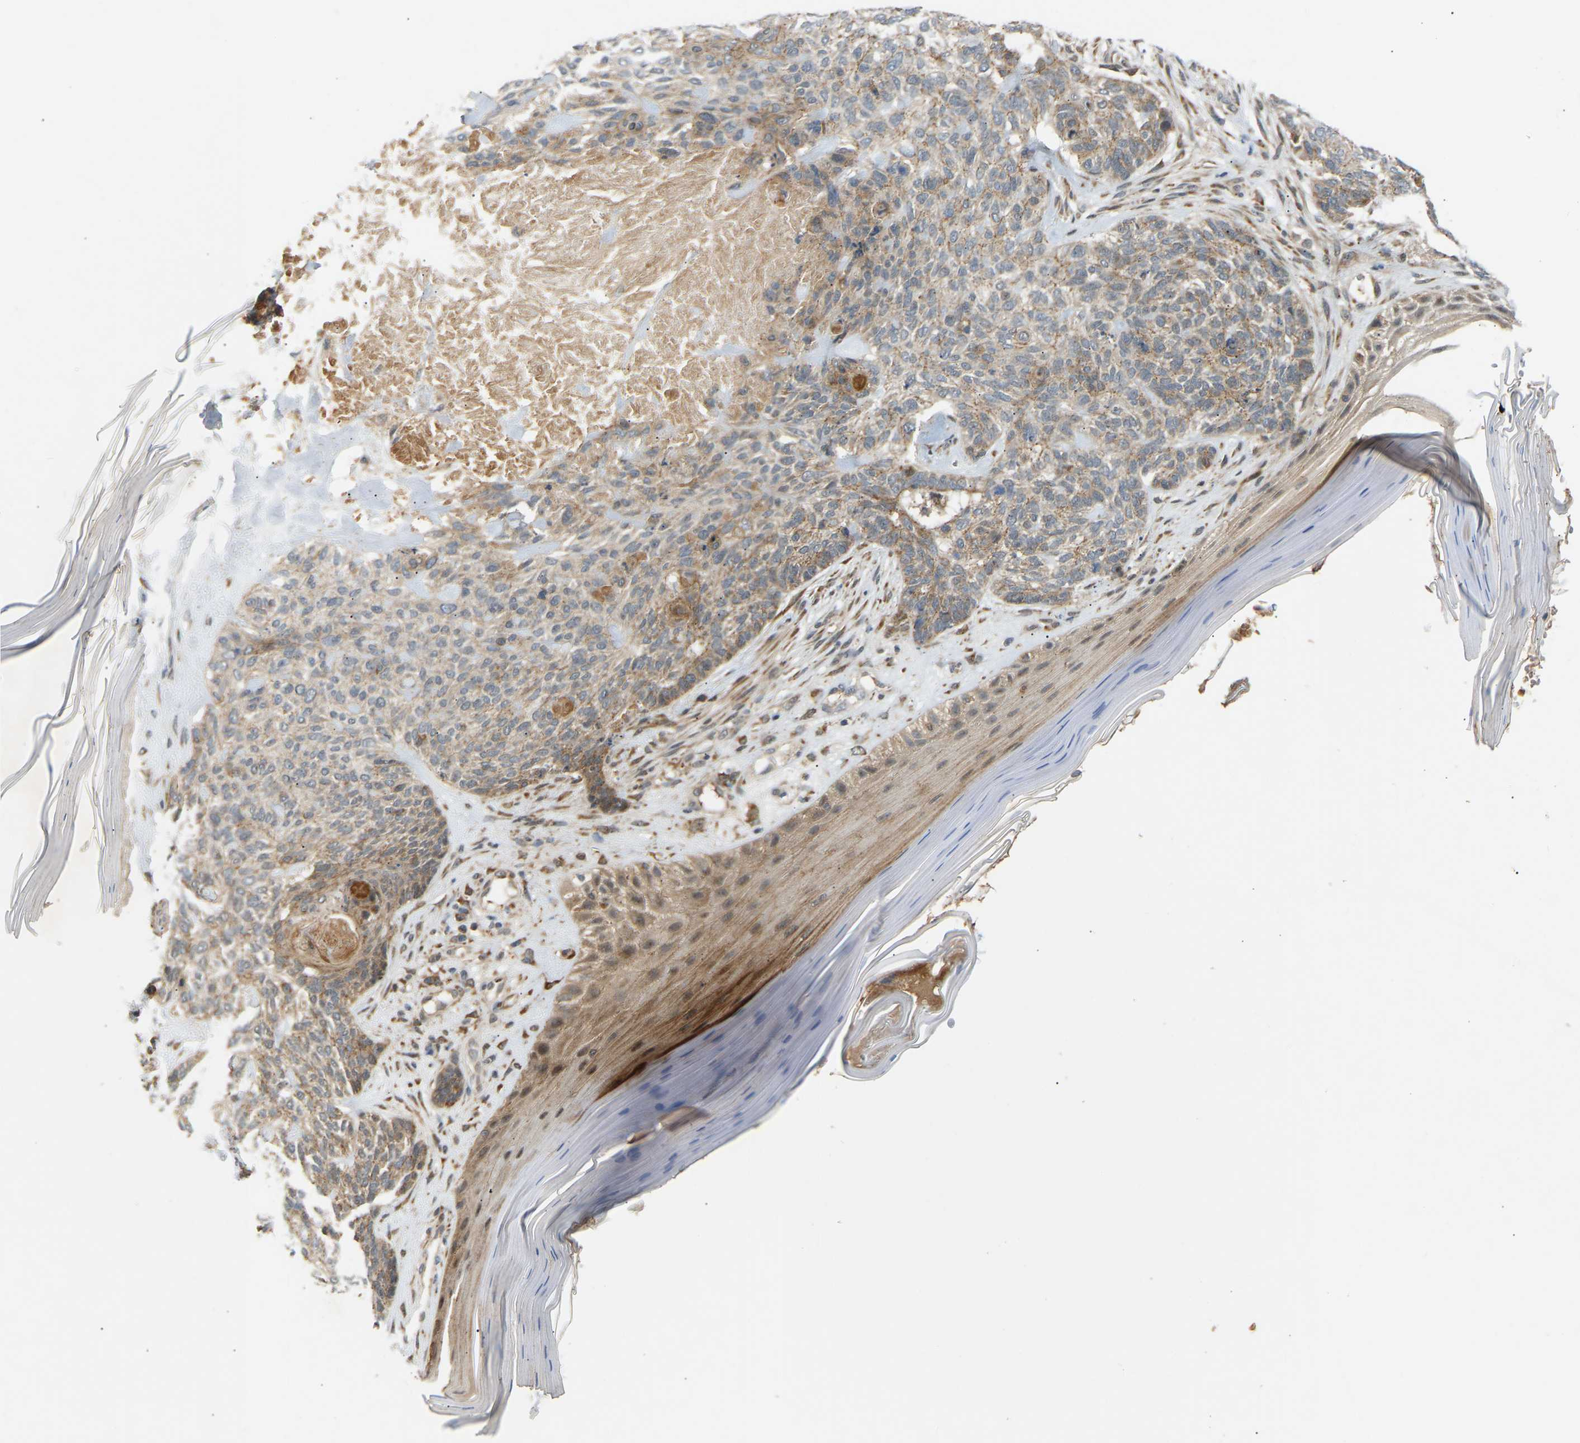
{"staining": {"intensity": "weak", "quantity": "<25%", "location": "cytoplasmic/membranous"}, "tissue": "skin cancer", "cell_type": "Tumor cells", "image_type": "cancer", "snomed": [{"axis": "morphology", "description": "Basal cell carcinoma"}, {"axis": "topography", "description": "Skin"}], "caption": "High power microscopy micrograph of an immunohistochemistry (IHC) image of skin basal cell carcinoma, revealing no significant staining in tumor cells. (Brightfield microscopy of DAB (3,3'-diaminobenzidine) immunohistochemistry (IHC) at high magnification).", "gene": "PTCD1", "patient": {"sex": "male", "age": 55}}